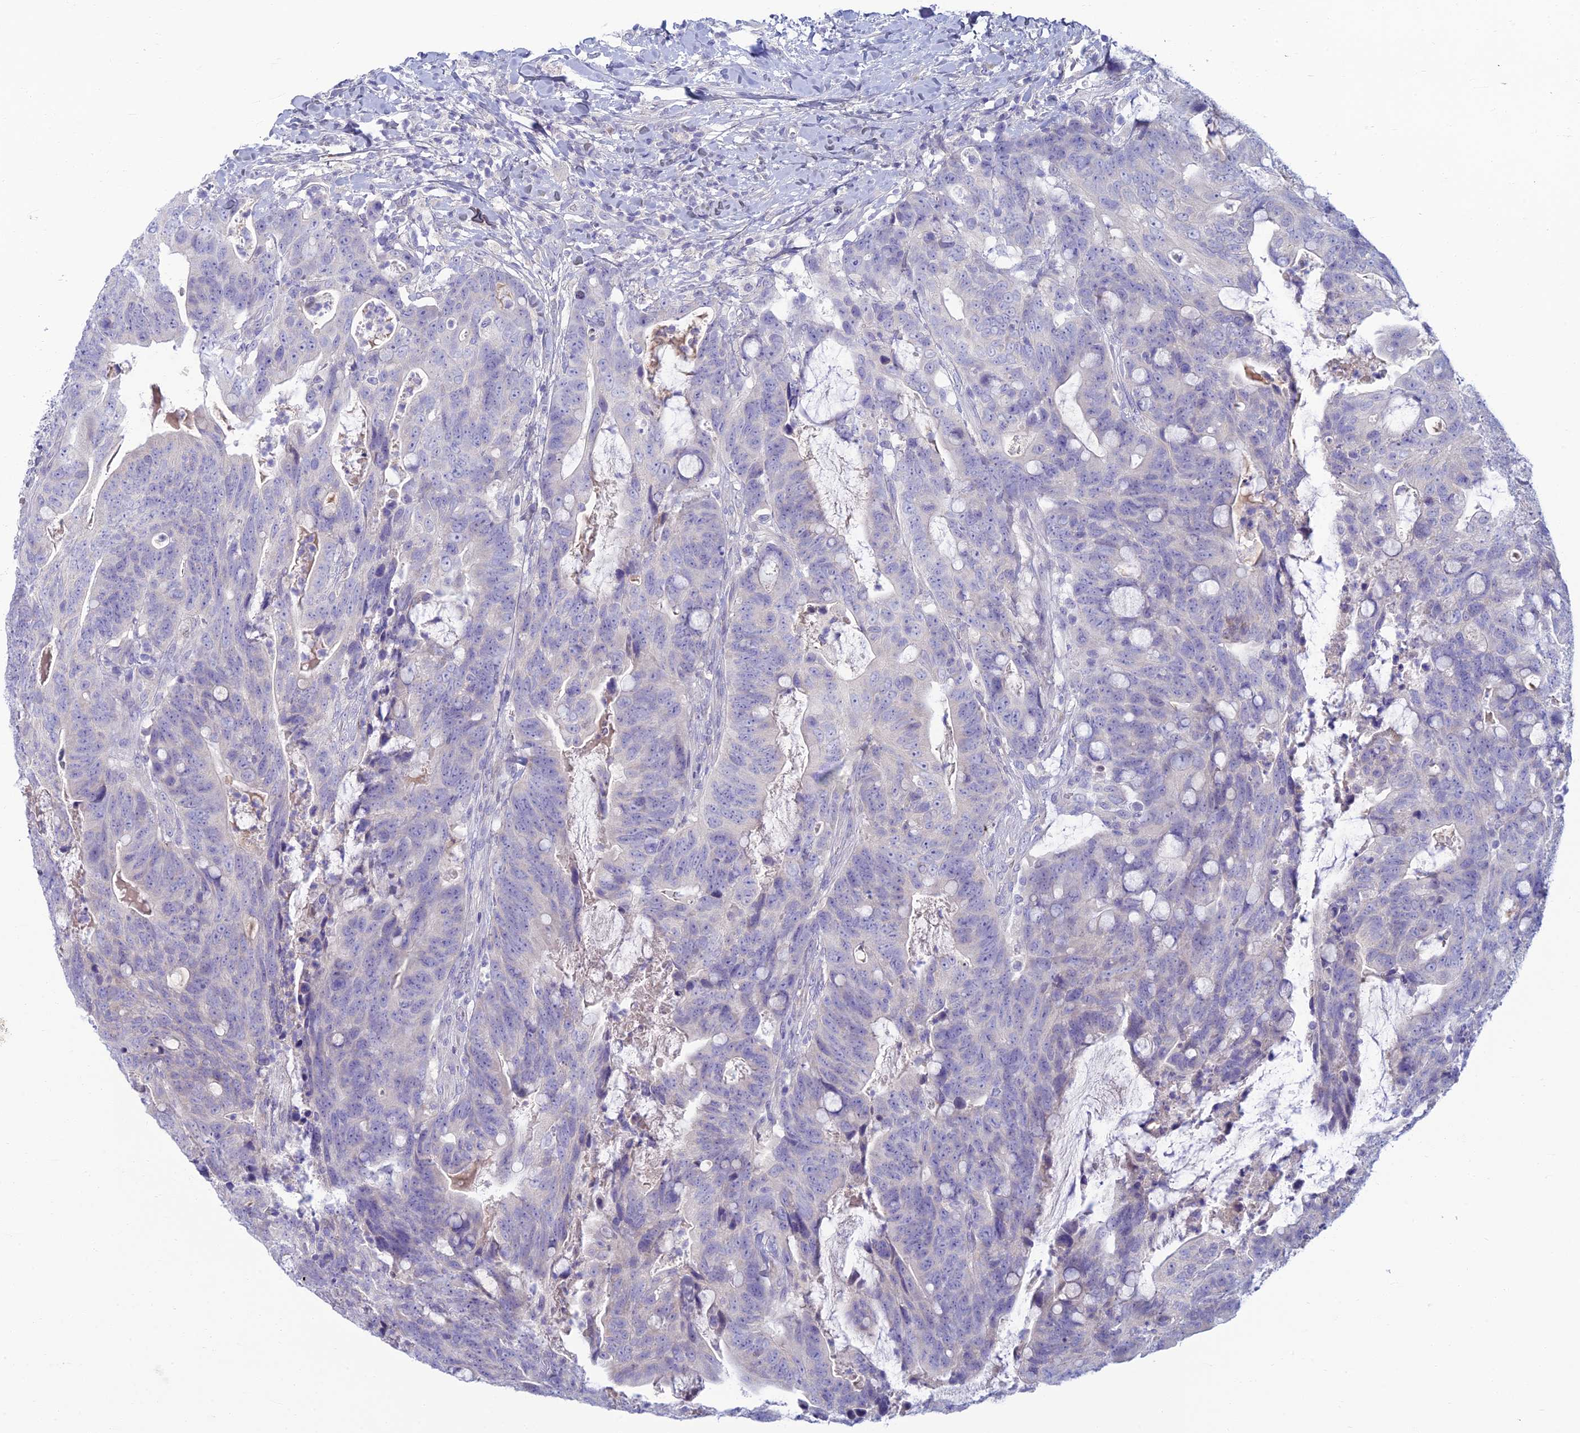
{"staining": {"intensity": "negative", "quantity": "none", "location": "none"}, "tissue": "colorectal cancer", "cell_type": "Tumor cells", "image_type": "cancer", "snomed": [{"axis": "morphology", "description": "Adenocarcinoma, NOS"}, {"axis": "topography", "description": "Colon"}], "caption": "Immunohistochemistry image of neoplastic tissue: colorectal cancer (adenocarcinoma) stained with DAB demonstrates no significant protein positivity in tumor cells. The staining is performed using DAB (3,3'-diaminobenzidine) brown chromogen with nuclei counter-stained in using hematoxylin.", "gene": "SLC25A41", "patient": {"sex": "female", "age": 82}}